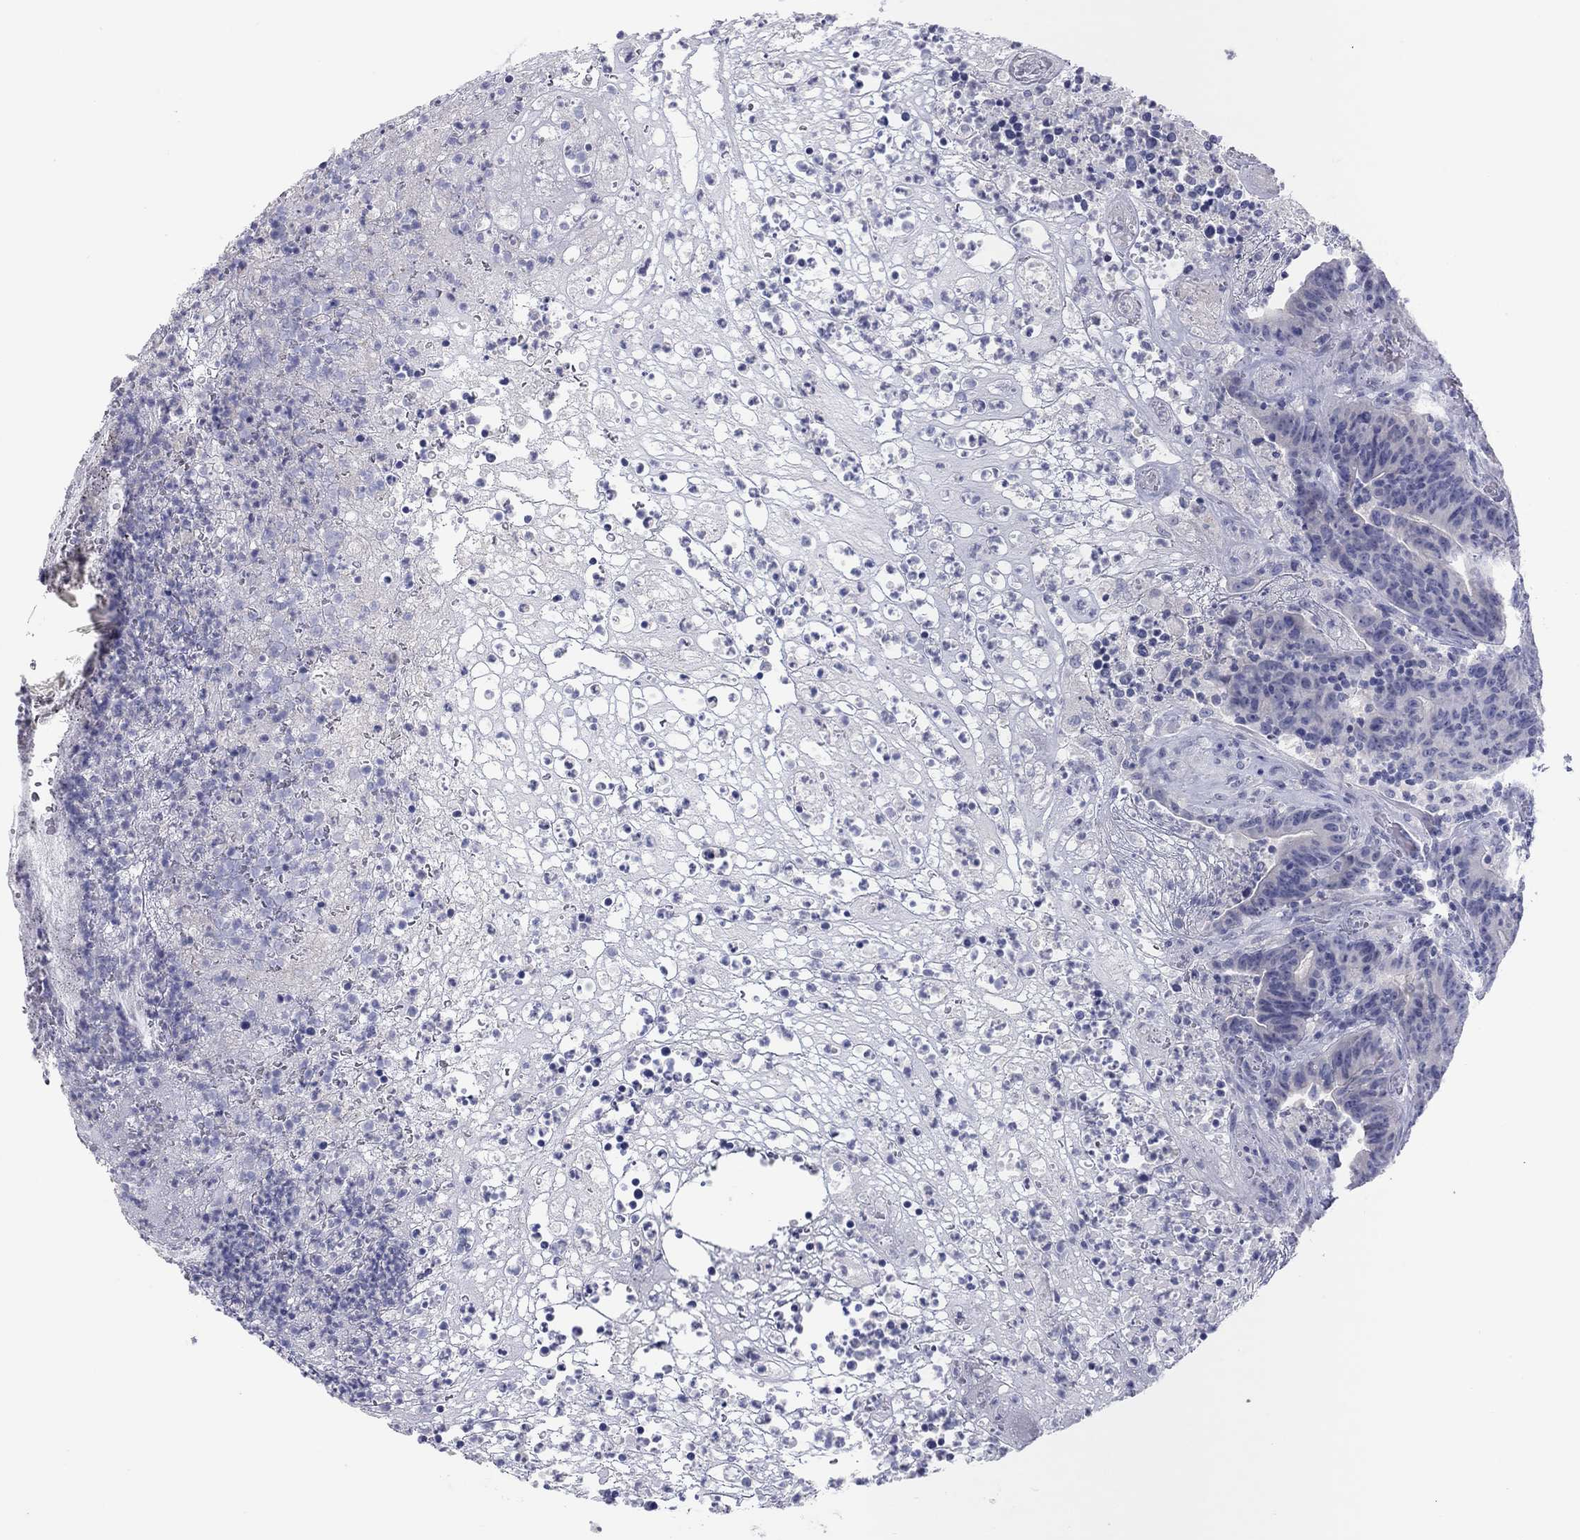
{"staining": {"intensity": "negative", "quantity": "none", "location": "none"}, "tissue": "colorectal cancer", "cell_type": "Tumor cells", "image_type": "cancer", "snomed": [{"axis": "morphology", "description": "Adenocarcinoma, NOS"}, {"axis": "topography", "description": "Colon"}], "caption": "Tumor cells are negative for brown protein staining in colorectal adenocarcinoma.", "gene": "CPNE6", "patient": {"sex": "female", "age": 75}}